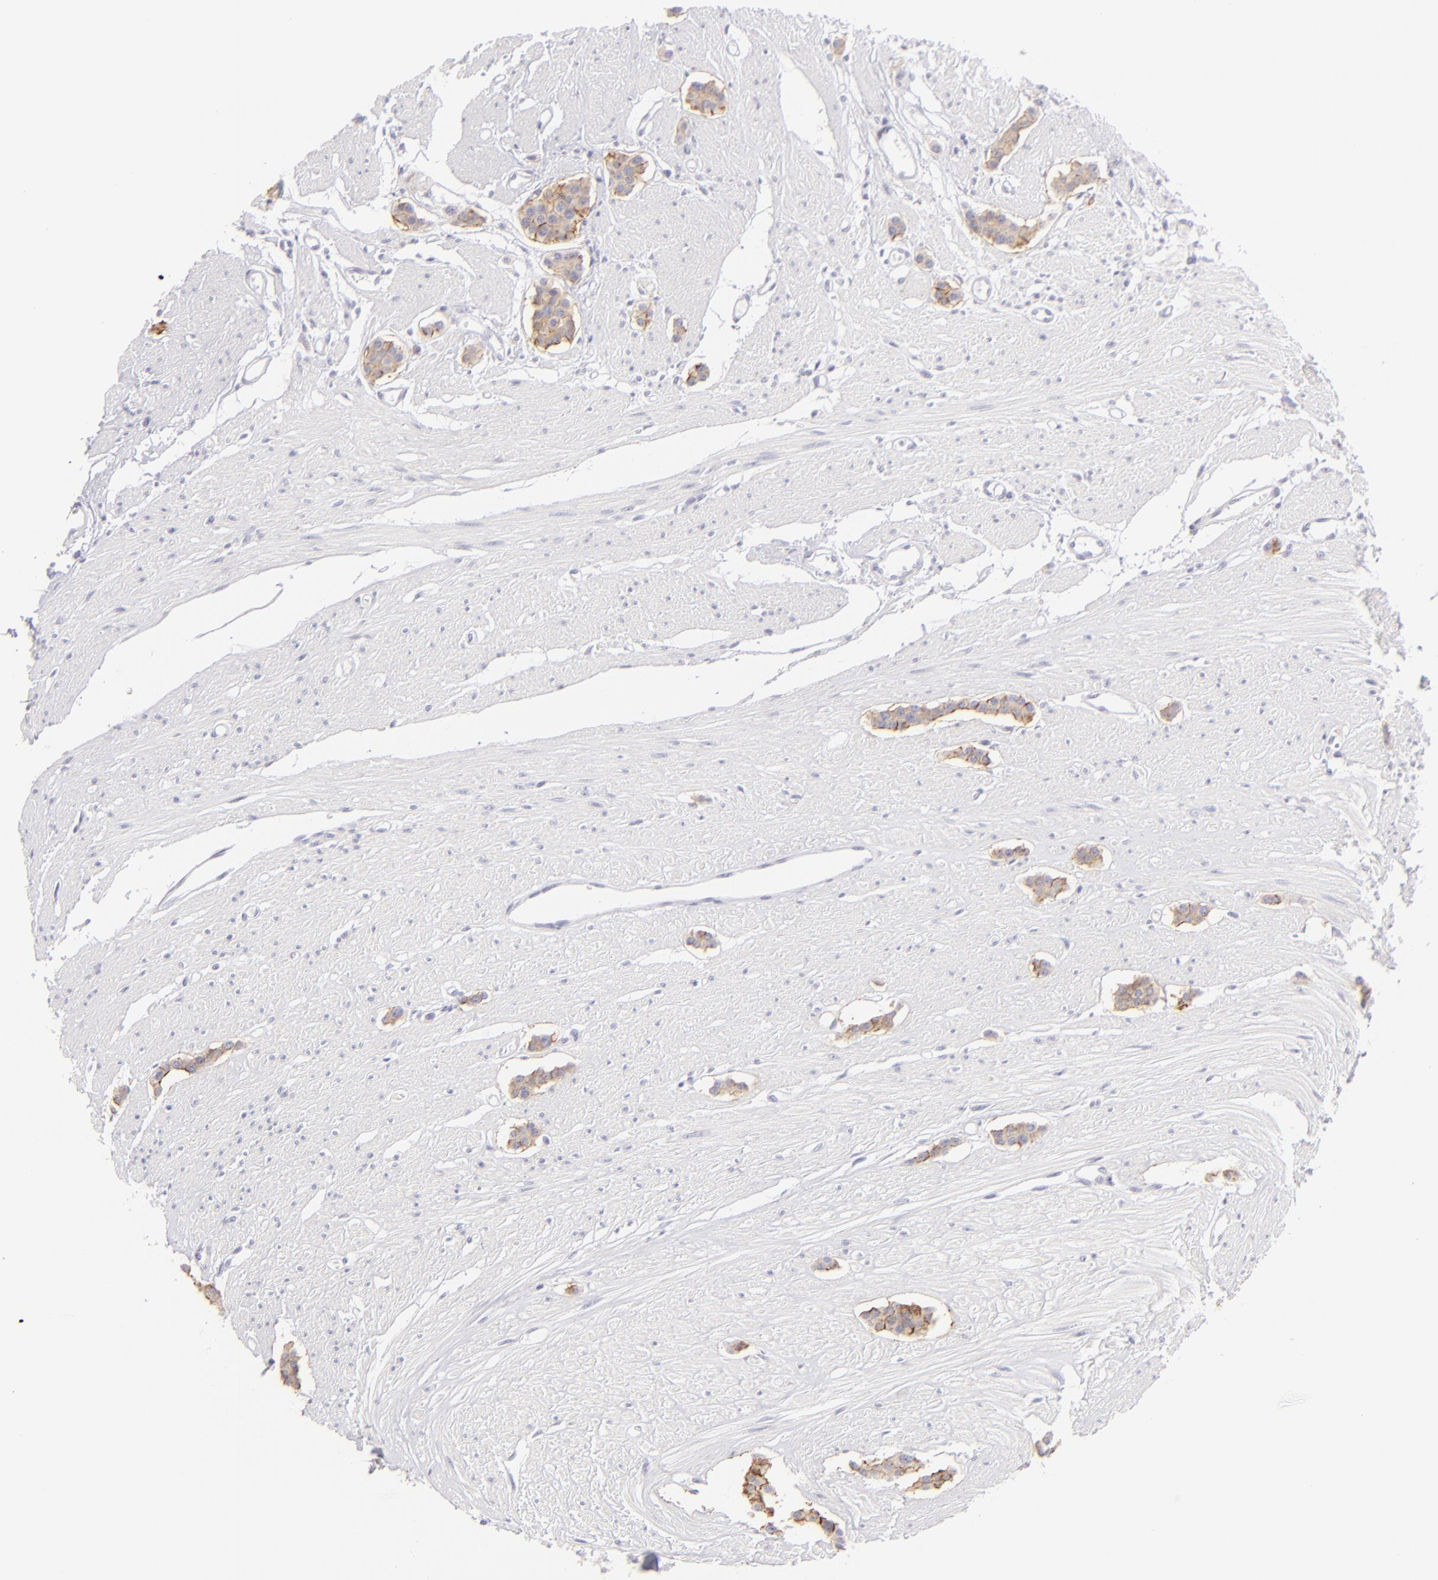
{"staining": {"intensity": "moderate", "quantity": ">75%", "location": "cytoplasmic/membranous"}, "tissue": "carcinoid", "cell_type": "Tumor cells", "image_type": "cancer", "snomed": [{"axis": "morphology", "description": "Carcinoid, malignant, NOS"}, {"axis": "topography", "description": "Small intestine"}], "caption": "This is a photomicrograph of immunohistochemistry staining of carcinoid, which shows moderate expression in the cytoplasmic/membranous of tumor cells.", "gene": "CLDN4", "patient": {"sex": "male", "age": 60}}